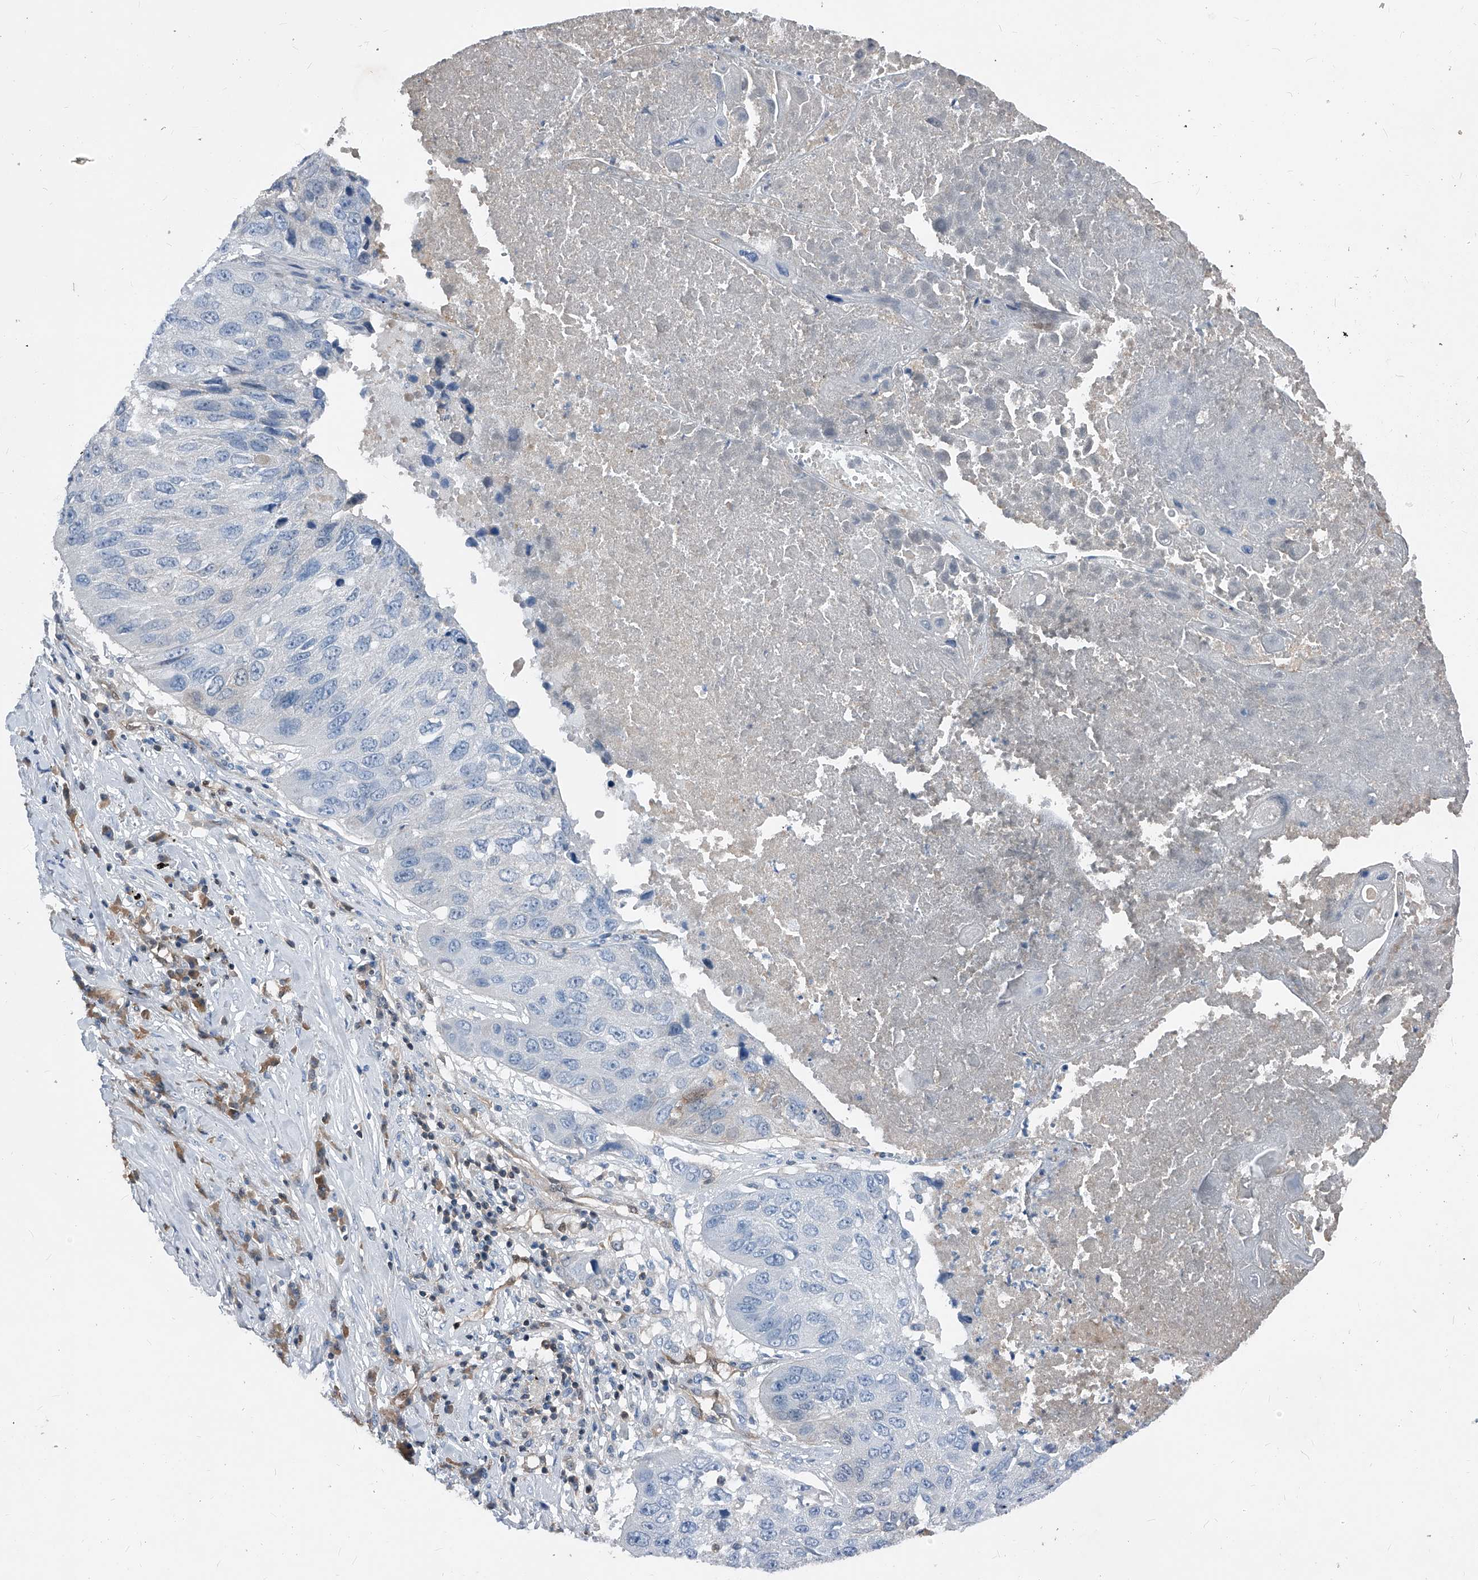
{"staining": {"intensity": "negative", "quantity": "none", "location": "none"}, "tissue": "lung cancer", "cell_type": "Tumor cells", "image_type": "cancer", "snomed": [{"axis": "morphology", "description": "Squamous cell carcinoma, NOS"}, {"axis": "topography", "description": "Lung"}], "caption": "Image shows no significant protein staining in tumor cells of squamous cell carcinoma (lung).", "gene": "MAP2K6", "patient": {"sex": "male", "age": 61}}